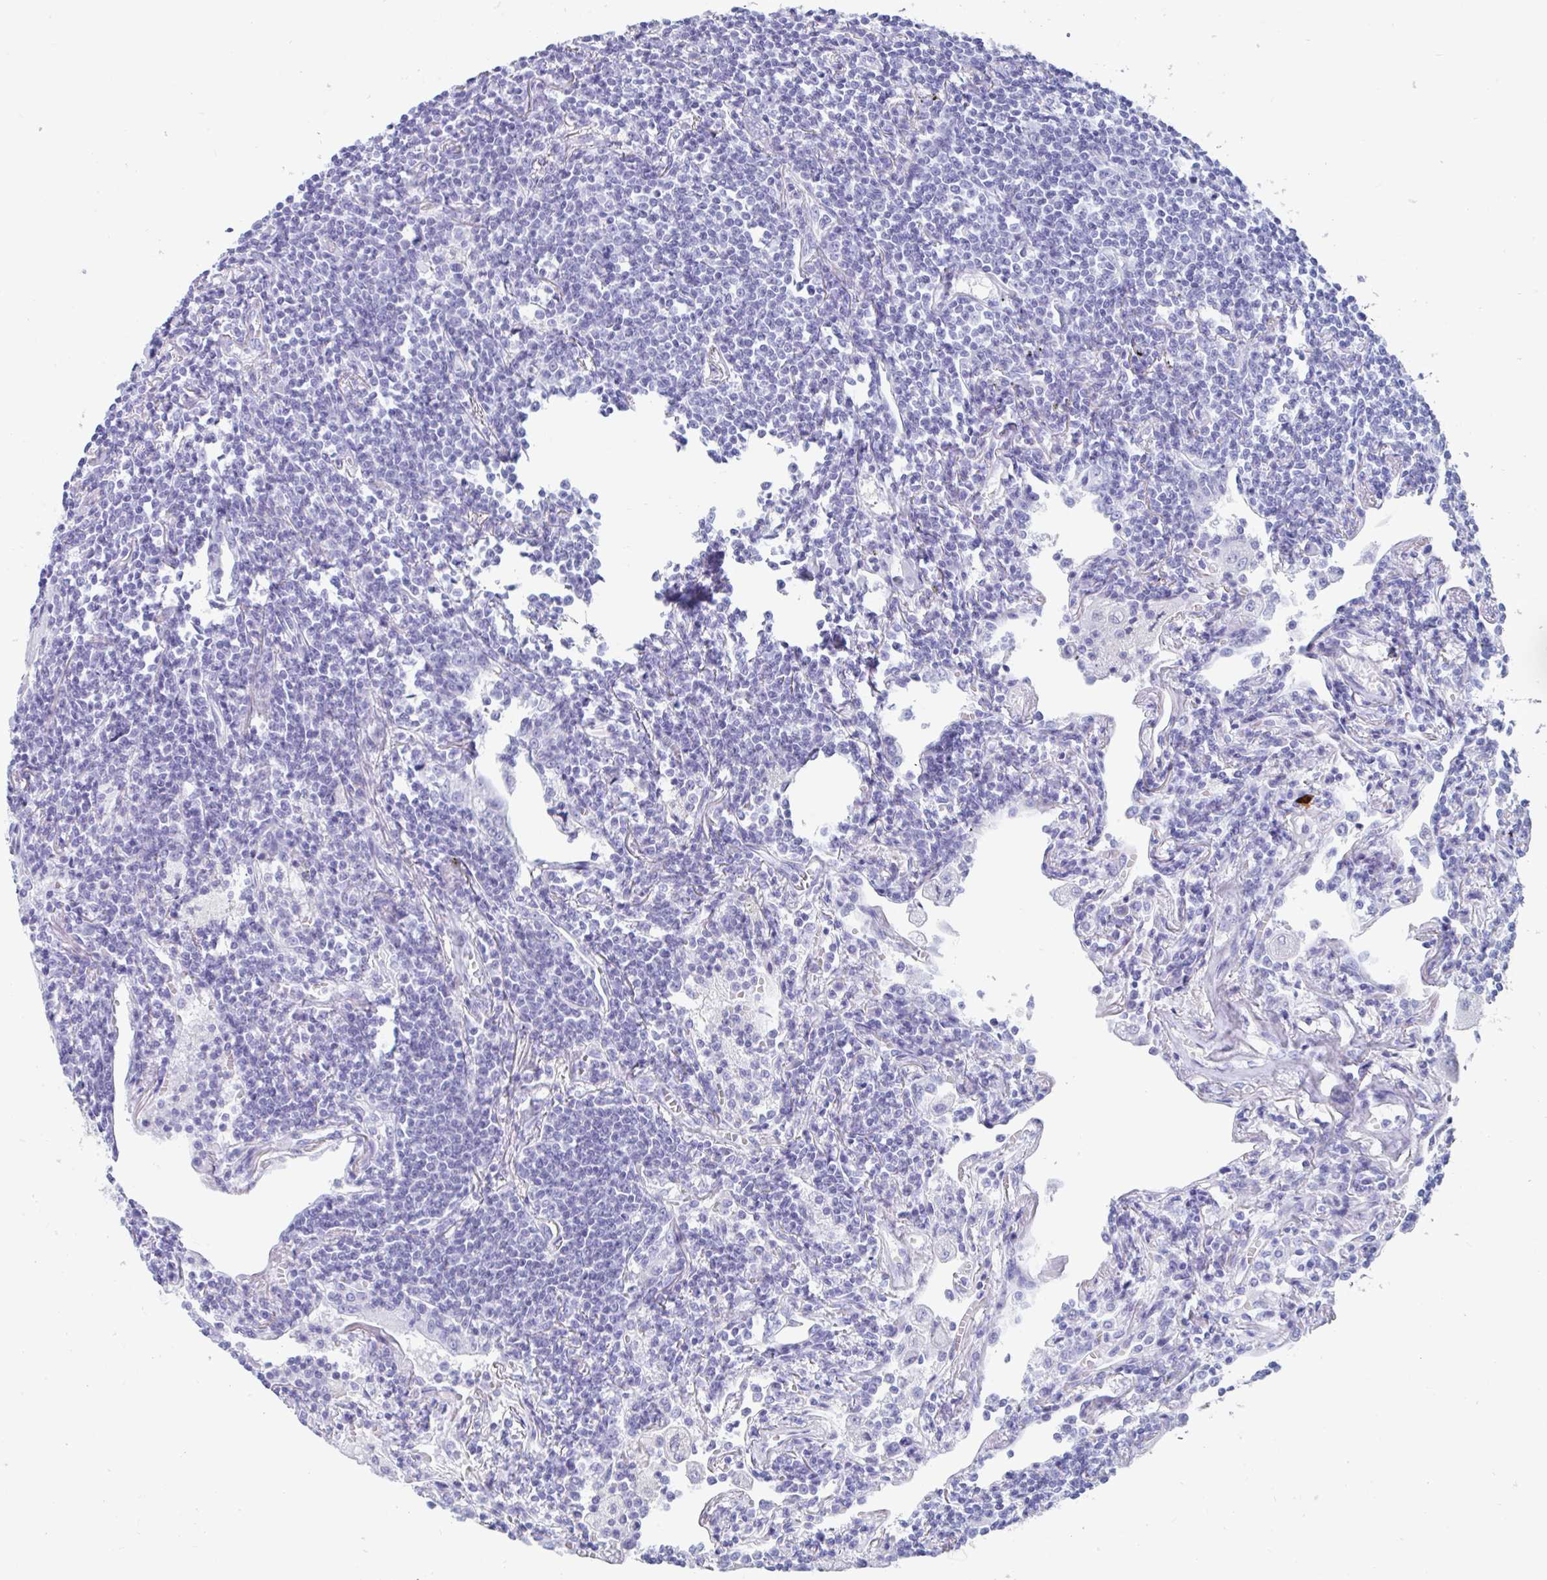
{"staining": {"intensity": "negative", "quantity": "none", "location": "none"}, "tissue": "lymphoma", "cell_type": "Tumor cells", "image_type": "cancer", "snomed": [{"axis": "morphology", "description": "Malignant lymphoma, non-Hodgkin's type, Low grade"}, {"axis": "topography", "description": "Lung"}], "caption": "Tumor cells show no significant protein staining in low-grade malignant lymphoma, non-Hodgkin's type.", "gene": "GKN2", "patient": {"sex": "female", "age": 71}}